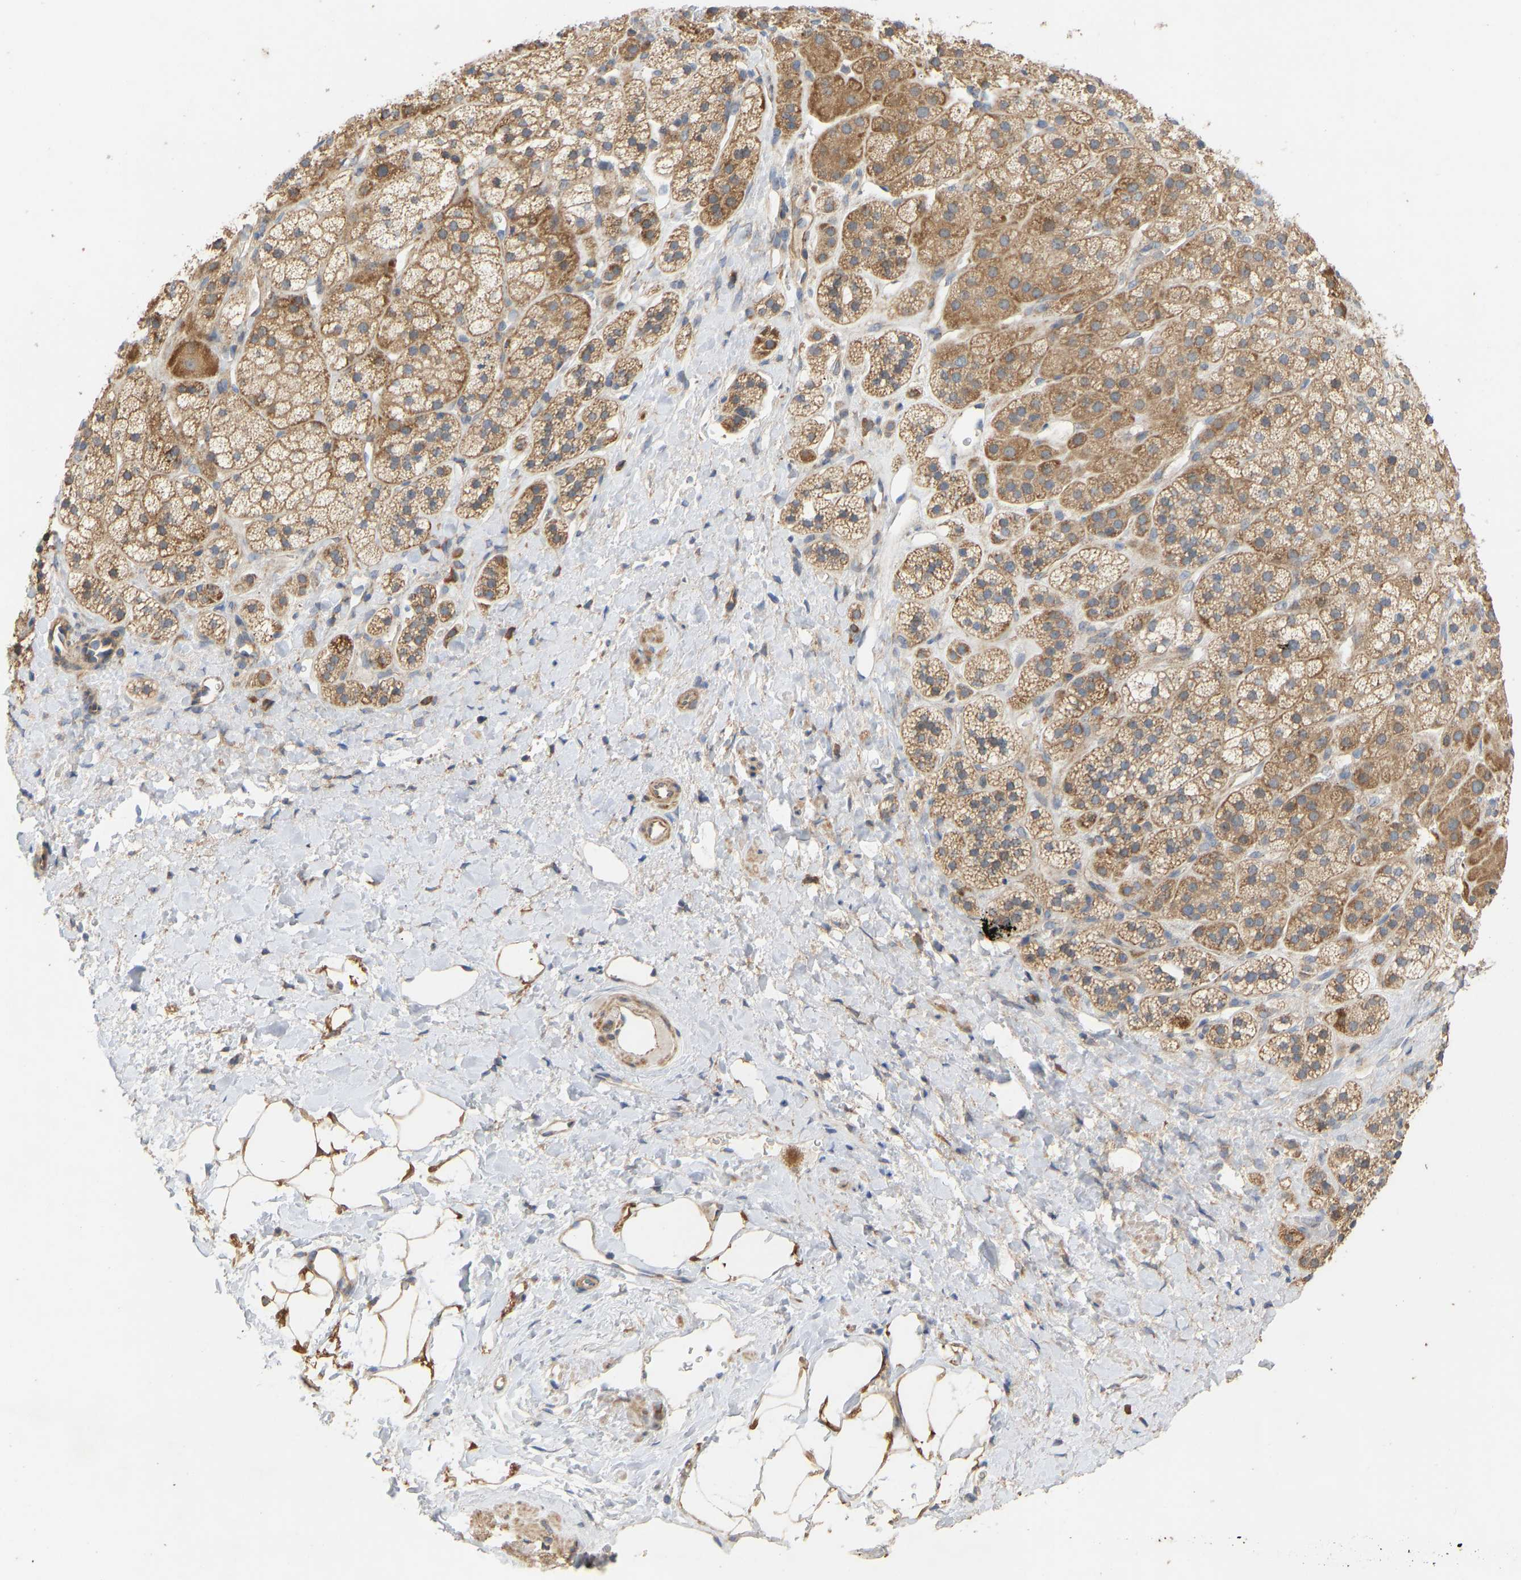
{"staining": {"intensity": "moderate", "quantity": ">75%", "location": "cytoplasmic/membranous"}, "tissue": "adrenal gland", "cell_type": "Glandular cells", "image_type": "normal", "snomed": [{"axis": "morphology", "description": "Normal tissue, NOS"}, {"axis": "topography", "description": "Adrenal gland"}], "caption": "The immunohistochemical stain shows moderate cytoplasmic/membranous staining in glandular cells of normal adrenal gland. (IHC, brightfield microscopy, high magnification).", "gene": "HACD2", "patient": {"sex": "male", "age": 56}}